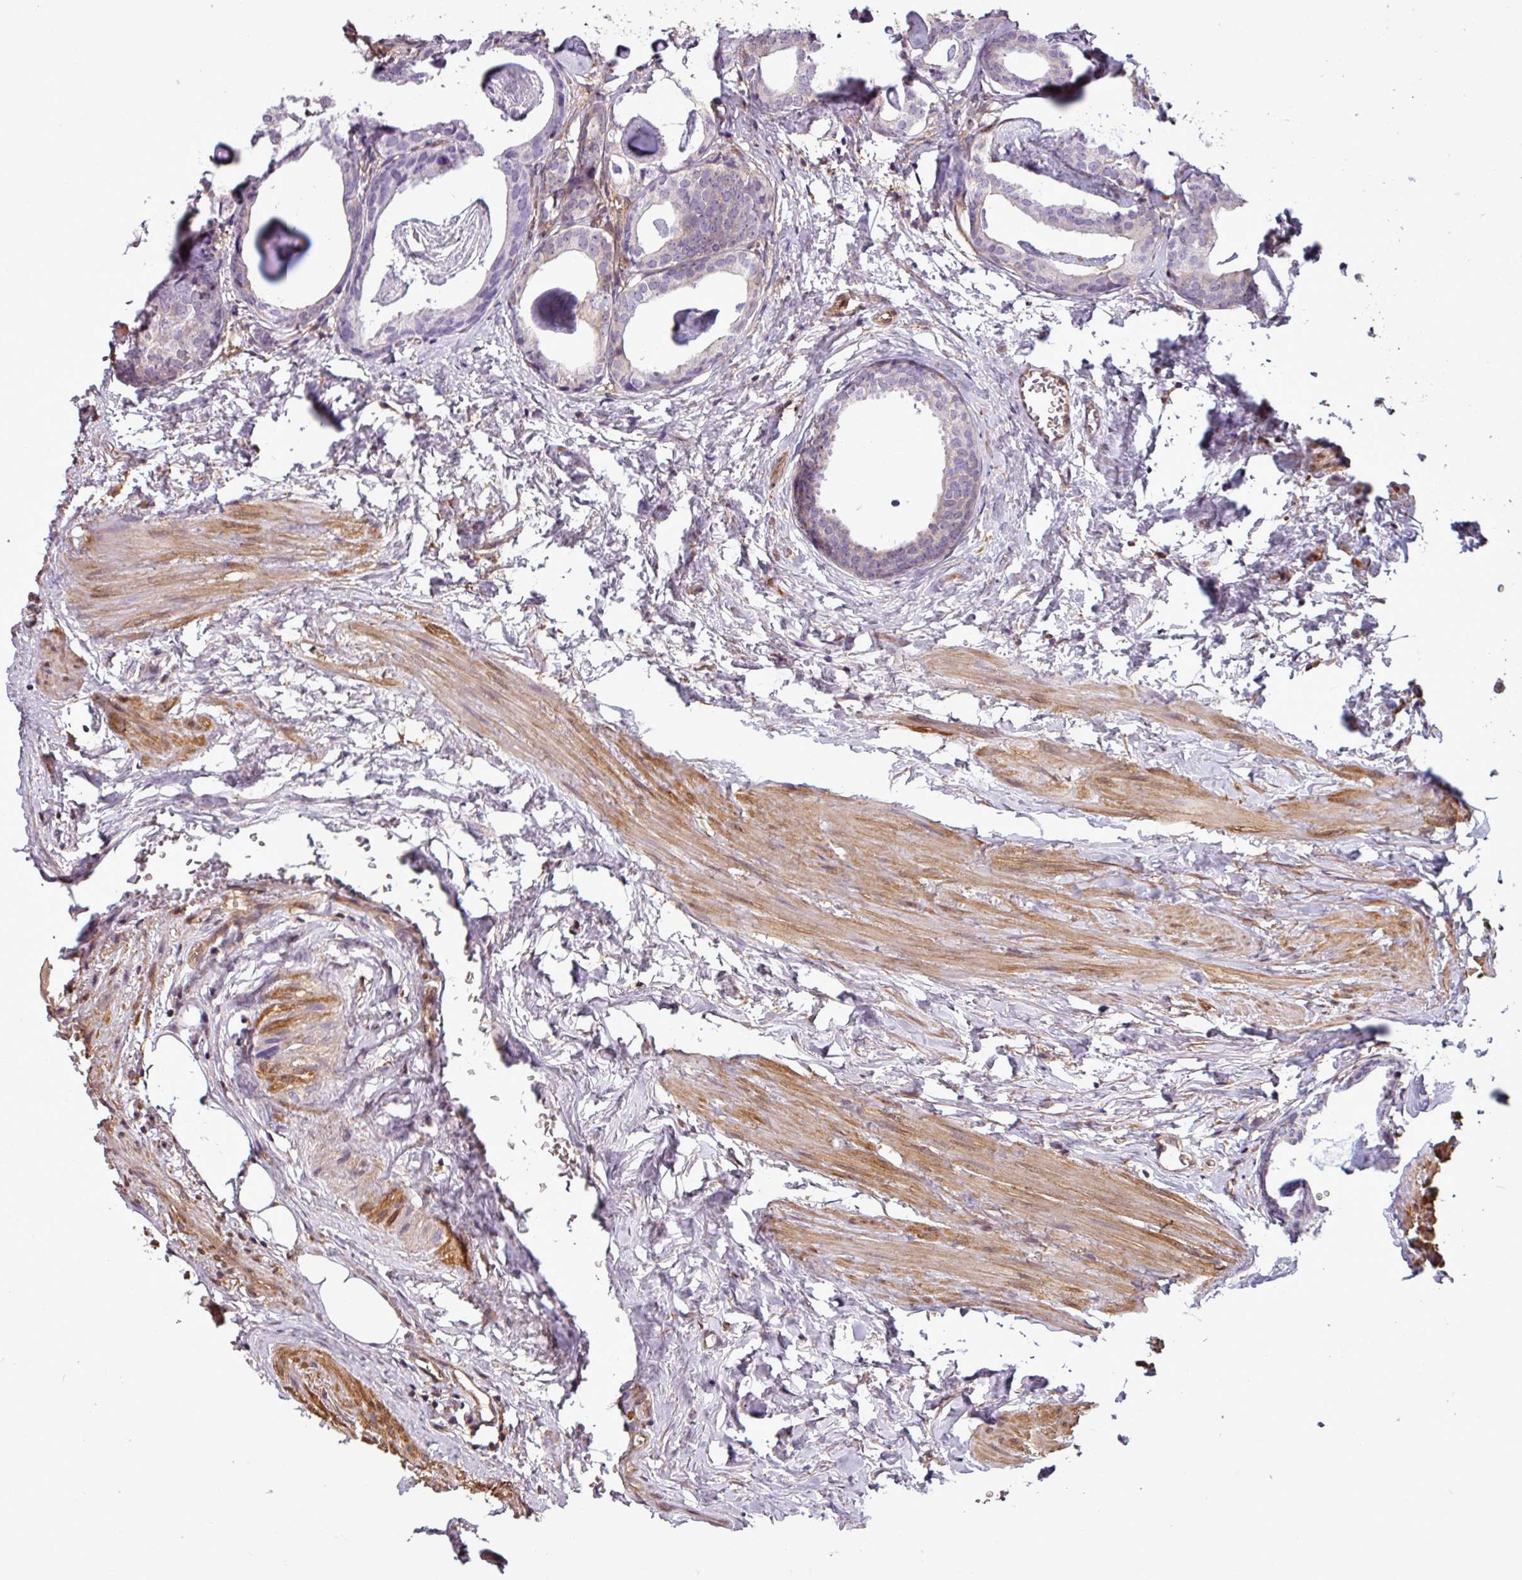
{"staining": {"intensity": "negative", "quantity": "none", "location": "none"}, "tissue": "prostate cancer", "cell_type": "Tumor cells", "image_type": "cancer", "snomed": [{"axis": "morphology", "description": "Adenocarcinoma, Low grade"}, {"axis": "topography", "description": "Prostate"}], "caption": "The image displays no staining of tumor cells in prostate cancer. Nuclei are stained in blue.", "gene": "SH3BGRL", "patient": {"sex": "male", "age": 71}}